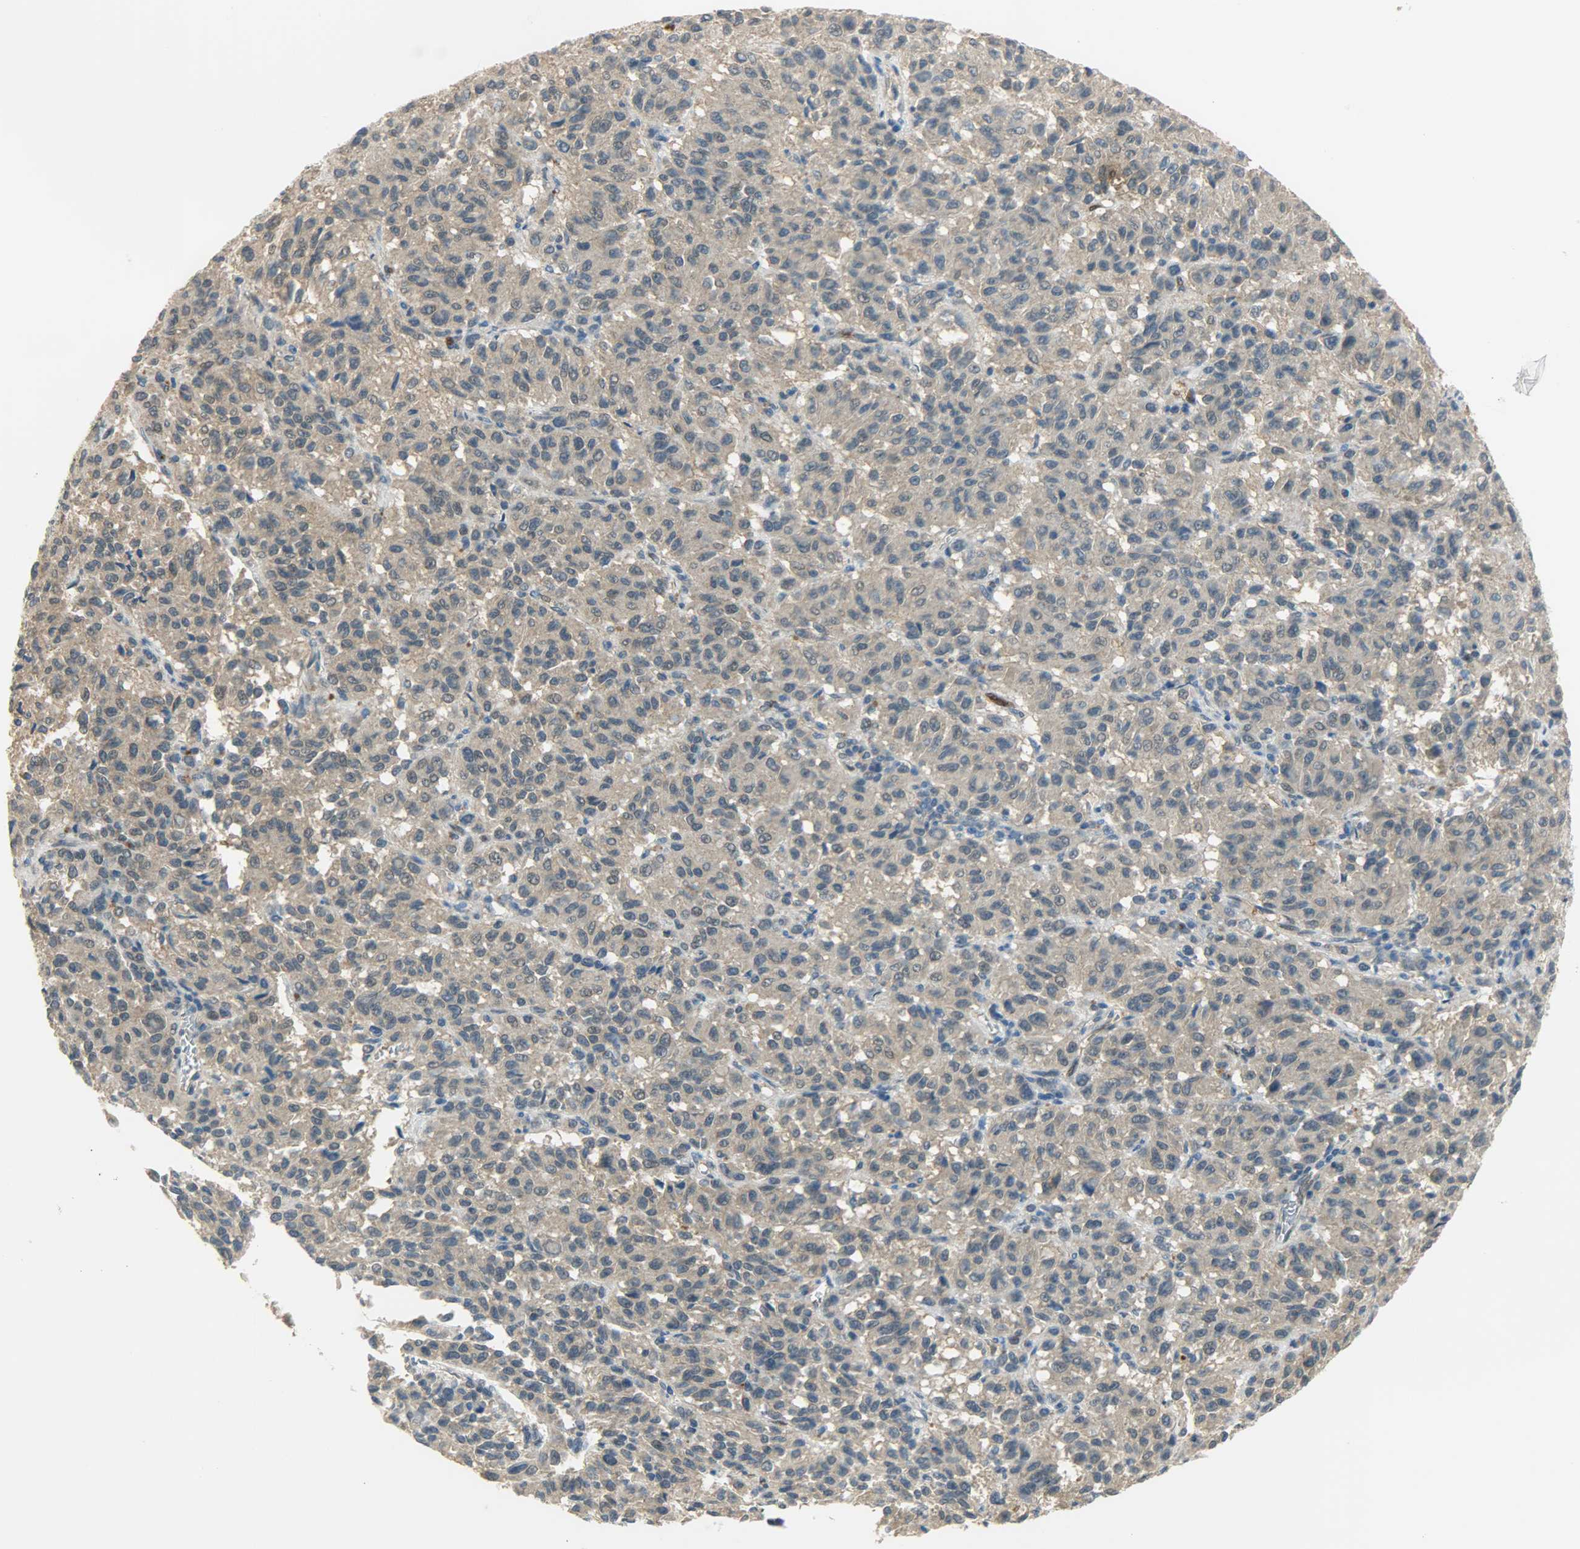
{"staining": {"intensity": "weak", "quantity": ">75%", "location": "cytoplasmic/membranous"}, "tissue": "melanoma", "cell_type": "Tumor cells", "image_type": "cancer", "snomed": [{"axis": "morphology", "description": "Malignant melanoma, Metastatic site"}, {"axis": "topography", "description": "Lung"}], "caption": "Protein staining exhibits weak cytoplasmic/membranous positivity in approximately >75% of tumor cells in malignant melanoma (metastatic site).", "gene": "FKBP1A", "patient": {"sex": "male", "age": 64}}